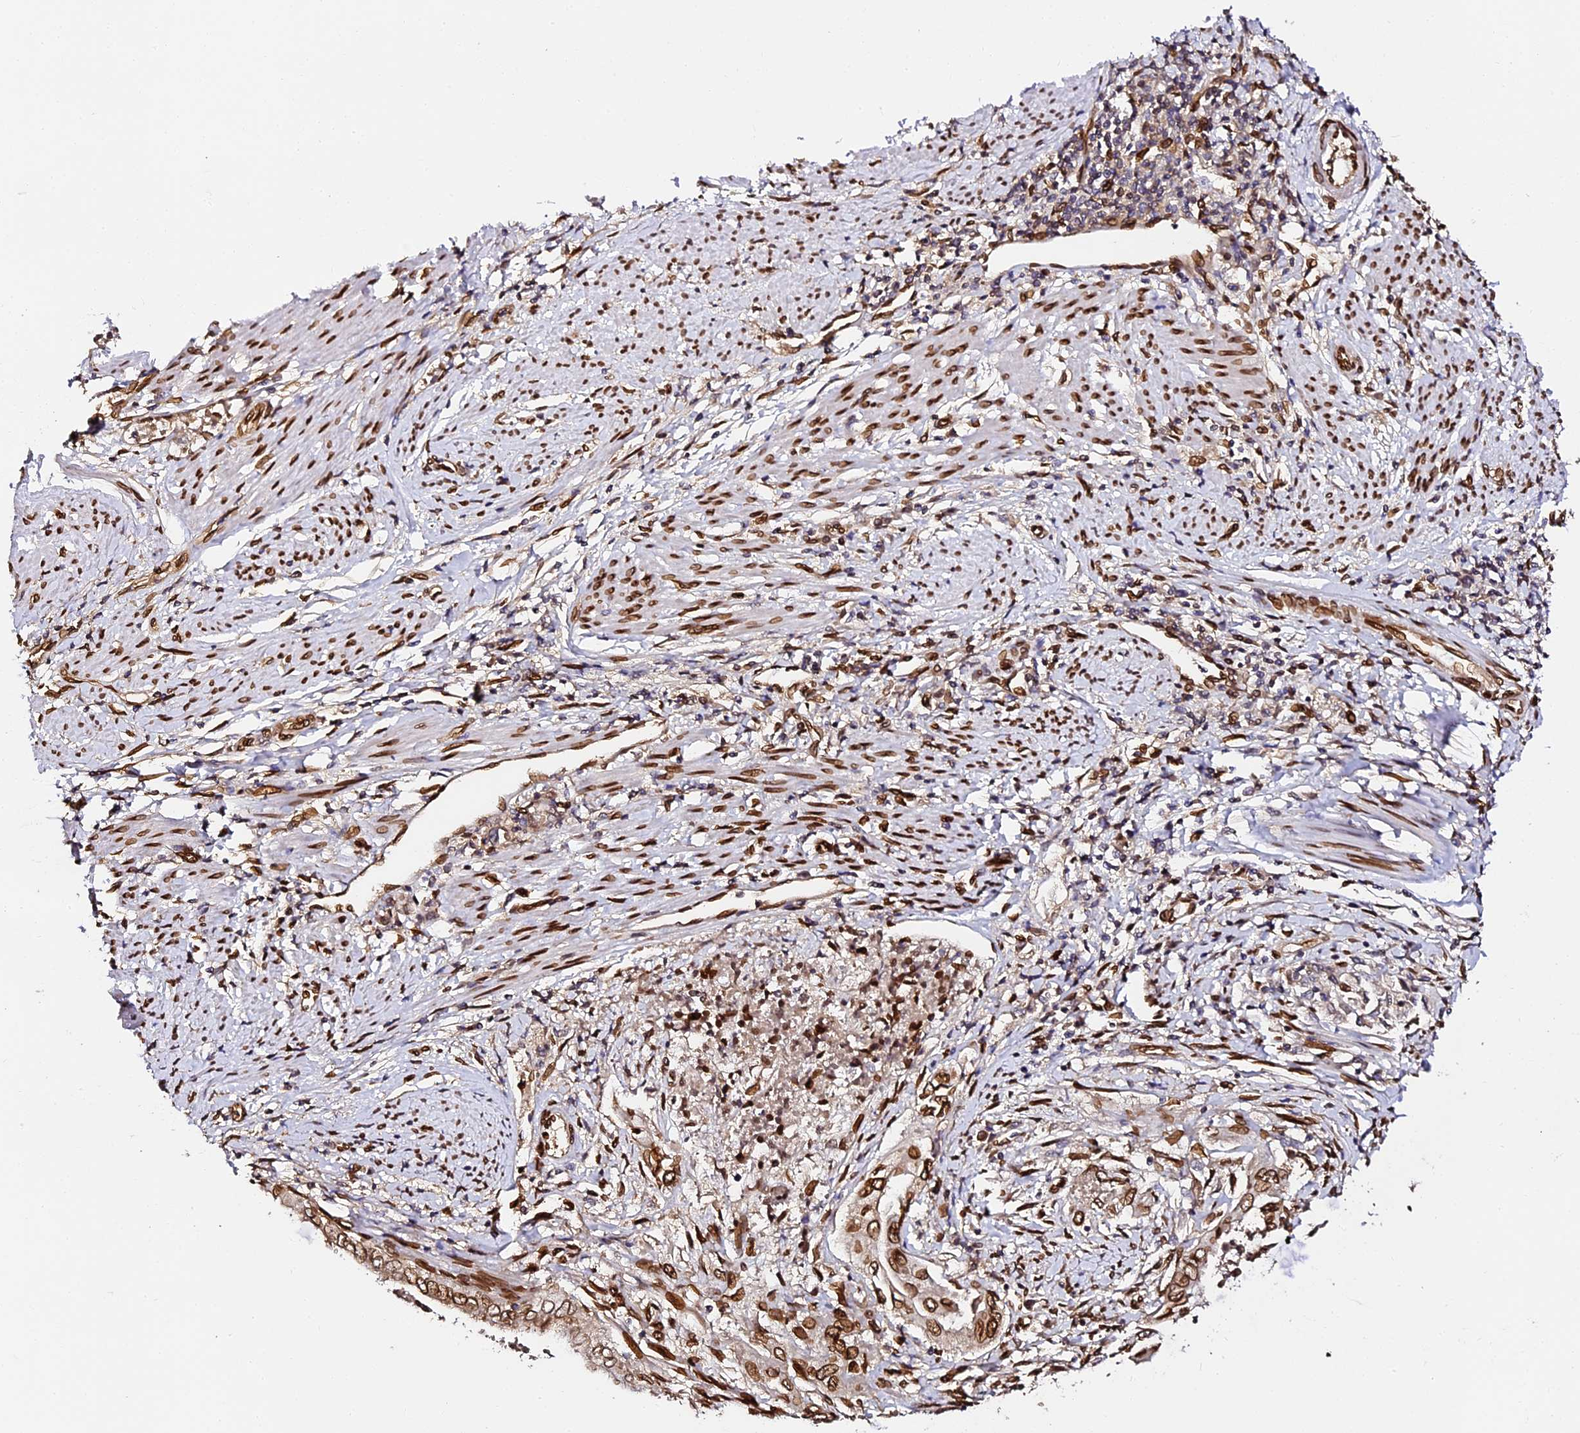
{"staining": {"intensity": "strong", "quantity": ">75%", "location": "cytoplasmic/membranous,nuclear"}, "tissue": "endometrial cancer", "cell_type": "Tumor cells", "image_type": "cancer", "snomed": [{"axis": "morphology", "description": "Adenocarcinoma, NOS"}, {"axis": "topography", "description": "Uterus"}, {"axis": "topography", "description": "Endometrium"}], "caption": "Strong cytoplasmic/membranous and nuclear positivity for a protein is present in about >75% of tumor cells of endometrial cancer using IHC.", "gene": "ANAPC5", "patient": {"sex": "female", "age": 70}}